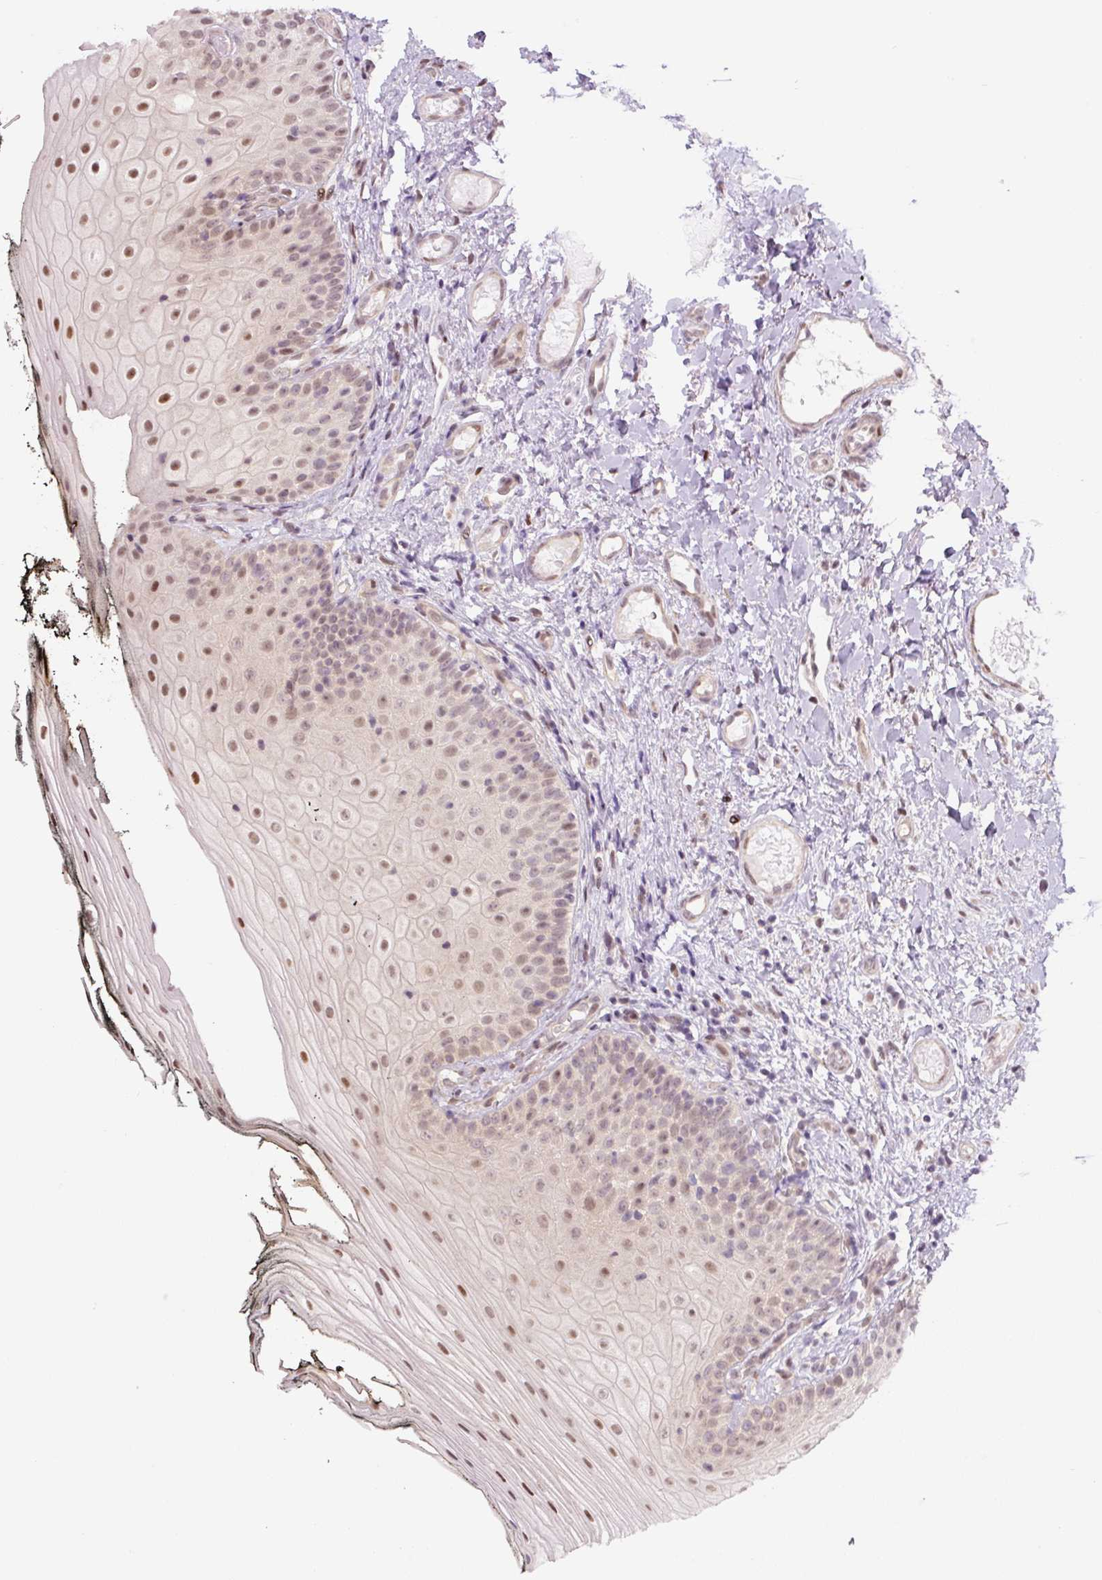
{"staining": {"intensity": "moderate", "quantity": "25%-75%", "location": "nuclear"}, "tissue": "oral mucosa", "cell_type": "Squamous epithelial cells", "image_type": "normal", "snomed": [{"axis": "morphology", "description": "Normal tissue, NOS"}, {"axis": "topography", "description": "Oral tissue"}], "caption": "Protein staining reveals moderate nuclear expression in about 25%-75% of squamous epithelial cells in benign oral mucosa. Using DAB (3,3'-diaminobenzidine) (brown) and hematoxylin (blue) stains, captured at high magnification using brightfield microscopy.", "gene": "TCFL5", "patient": {"sex": "male", "age": 75}}